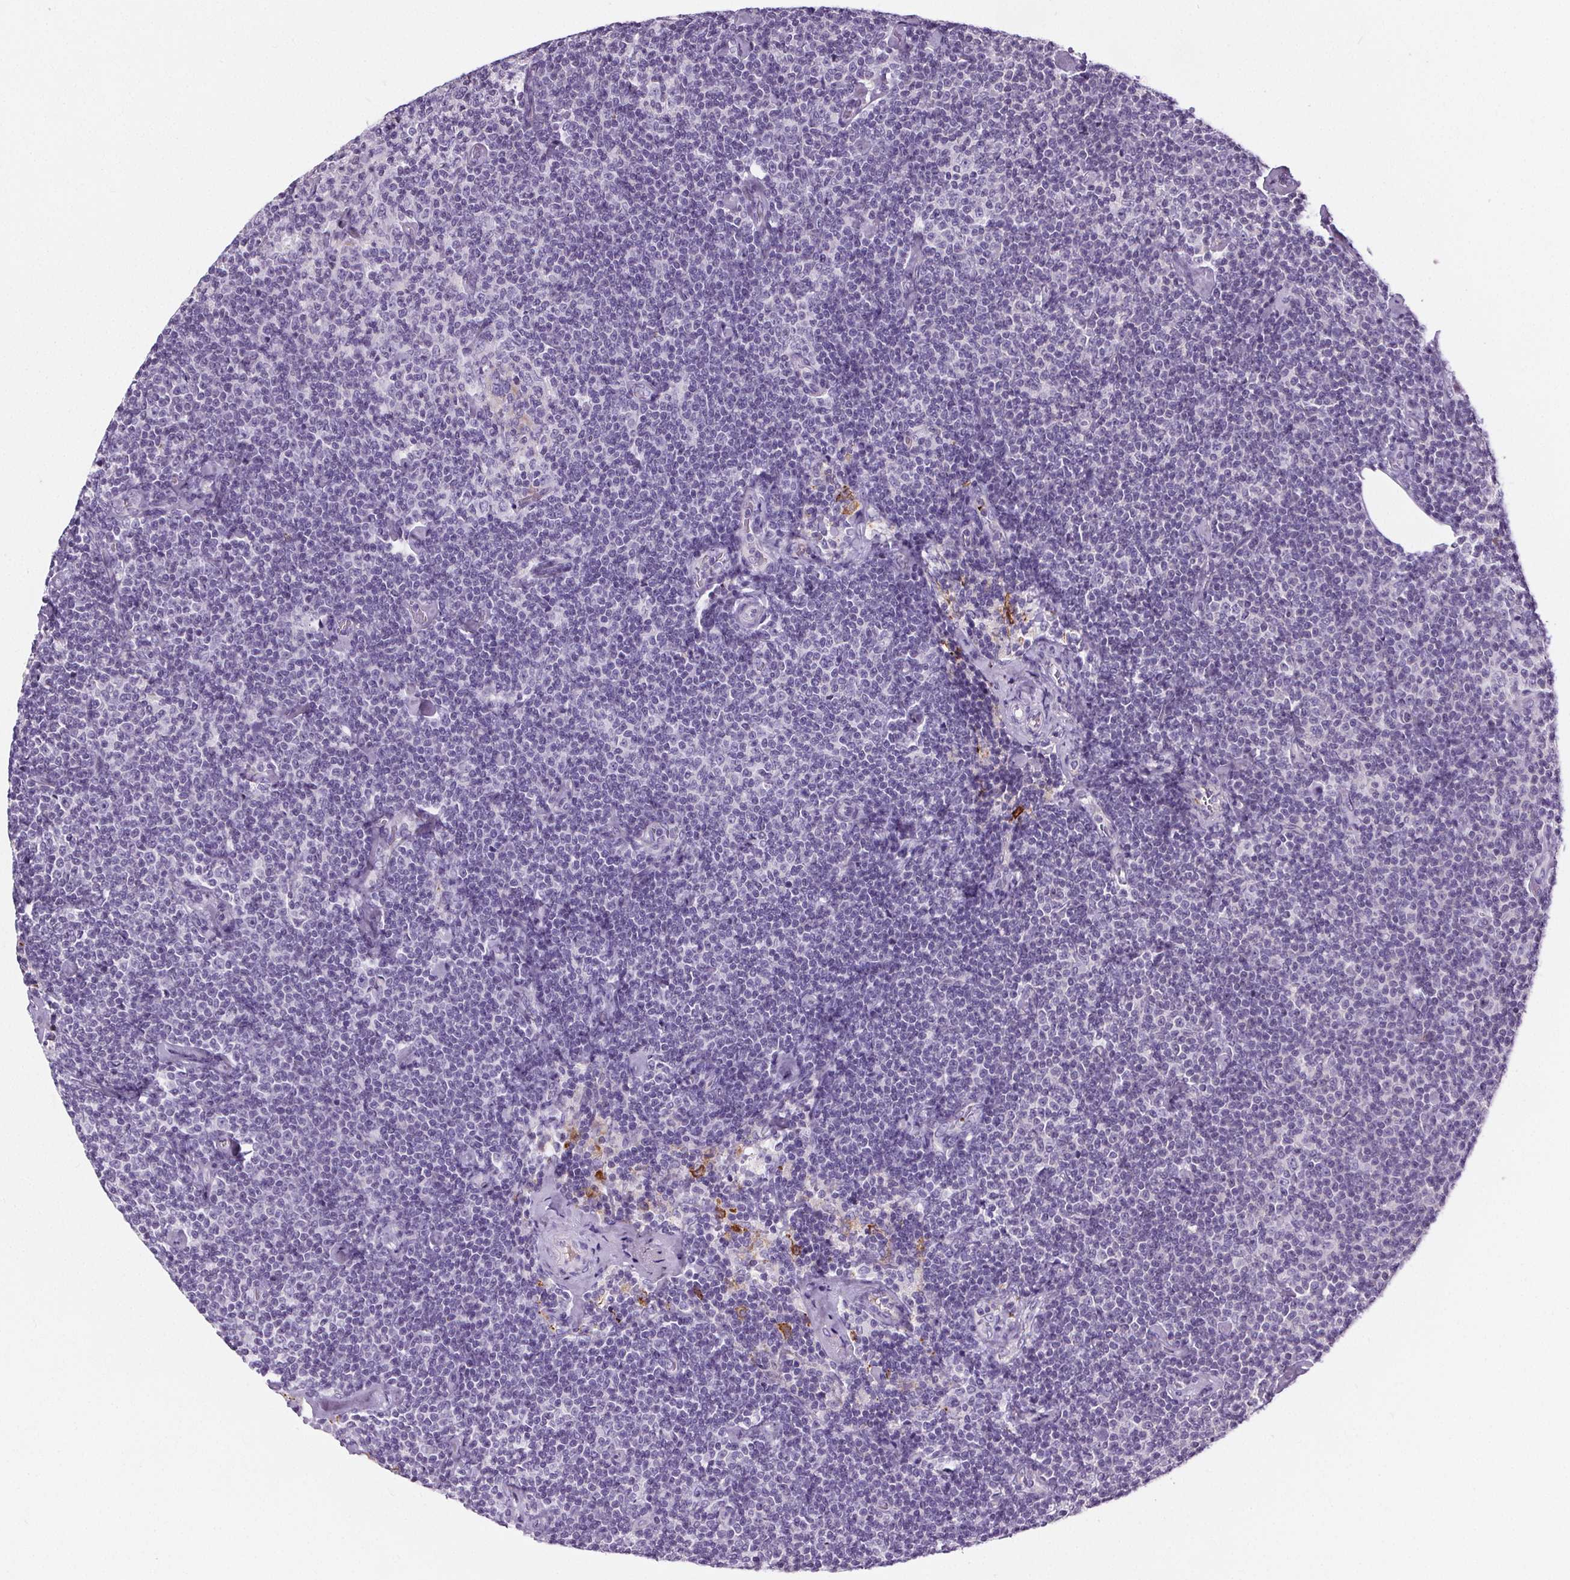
{"staining": {"intensity": "negative", "quantity": "none", "location": "none"}, "tissue": "lymphoma", "cell_type": "Tumor cells", "image_type": "cancer", "snomed": [{"axis": "morphology", "description": "Malignant lymphoma, non-Hodgkin's type, Low grade"}, {"axis": "topography", "description": "Lymph node"}], "caption": "Protein analysis of malignant lymphoma, non-Hodgkin's type (low-grade) displays no significant positivity in tumor cells.", "gene": "CD5L", "patient": {"sex": "male", "age": 81}}